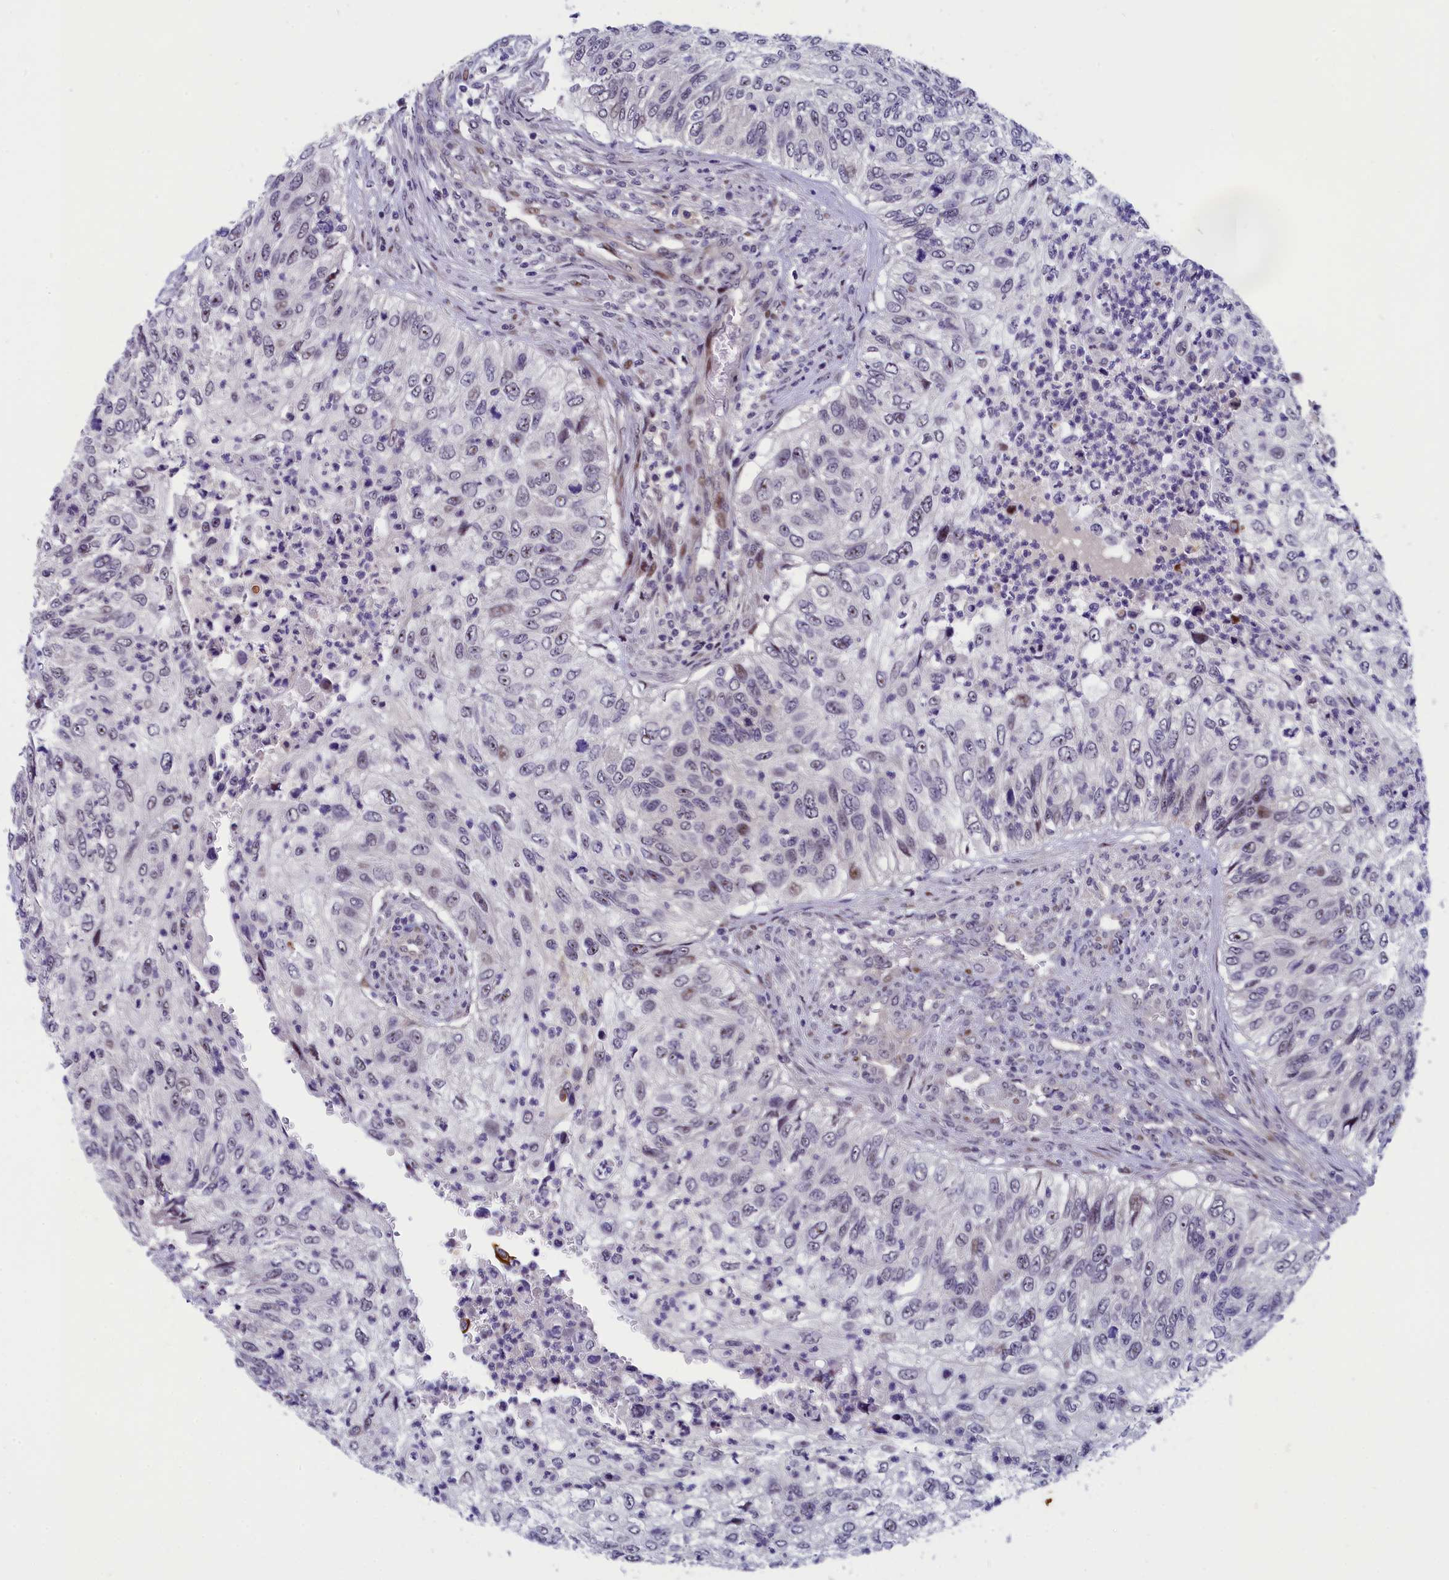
{"staining": {"intensity": "negative", "quantity": "none", "location": "none"}, "tissue": "urothelial cancer", "cell_type": "Tumor cells", "image_type": "cancer", "snomed": [{"axis": "morphology", "description": "Urothelial carcinoma, High grade"}, {"axis": "topography", "description": "Urinary bladder"}], "caption": "Immunohistochemistry histopathology image of high-grade urothelial carcinoma stained for a protein (brown), which exhibits no staining in tumor cells.", "gene": "ANKRD34B", "patient": {"sex": "female", "age": 60}}